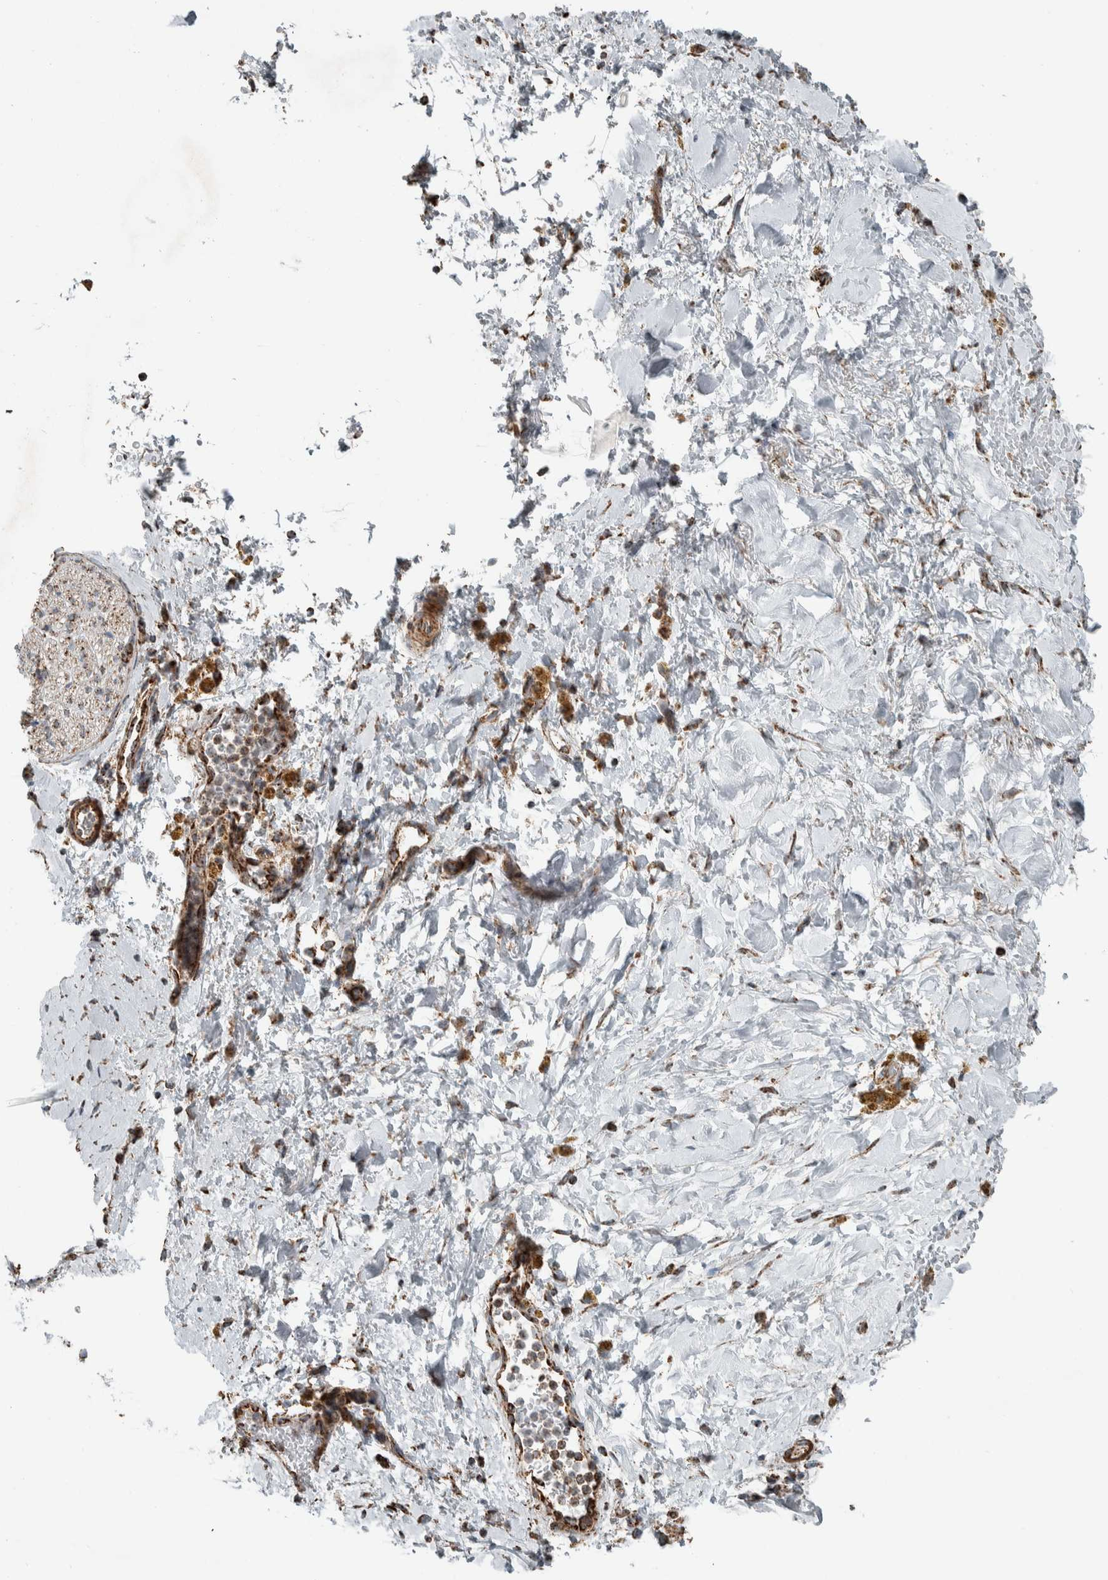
{"staining": {"intensity": "moderate", "quantity": ">75%", "location": "cytoplasmic/membranous"}, "tissue": "adipose tissue", "cell_type": "Adipocytes", "image_type": "normal", "snomed": [{"axis": "morphology", "description": "Normal tissue, NOS"}, {"axis": "topography", "description": "Kidney"}, {"axis": "topography", "description": "Peripheral nerve tissue"}], "caption": "A brown stain shows moderate cytoplasmic/membranous positivity of a protein in adipocytes of unremarkable human adipose tissue. (DAB (3,3'-diaminobenzidine) = brown stain, brightfield microscopy at high magnification).", "gene": "CNTROB", "patient": {"sex": "male", "age": 7}}